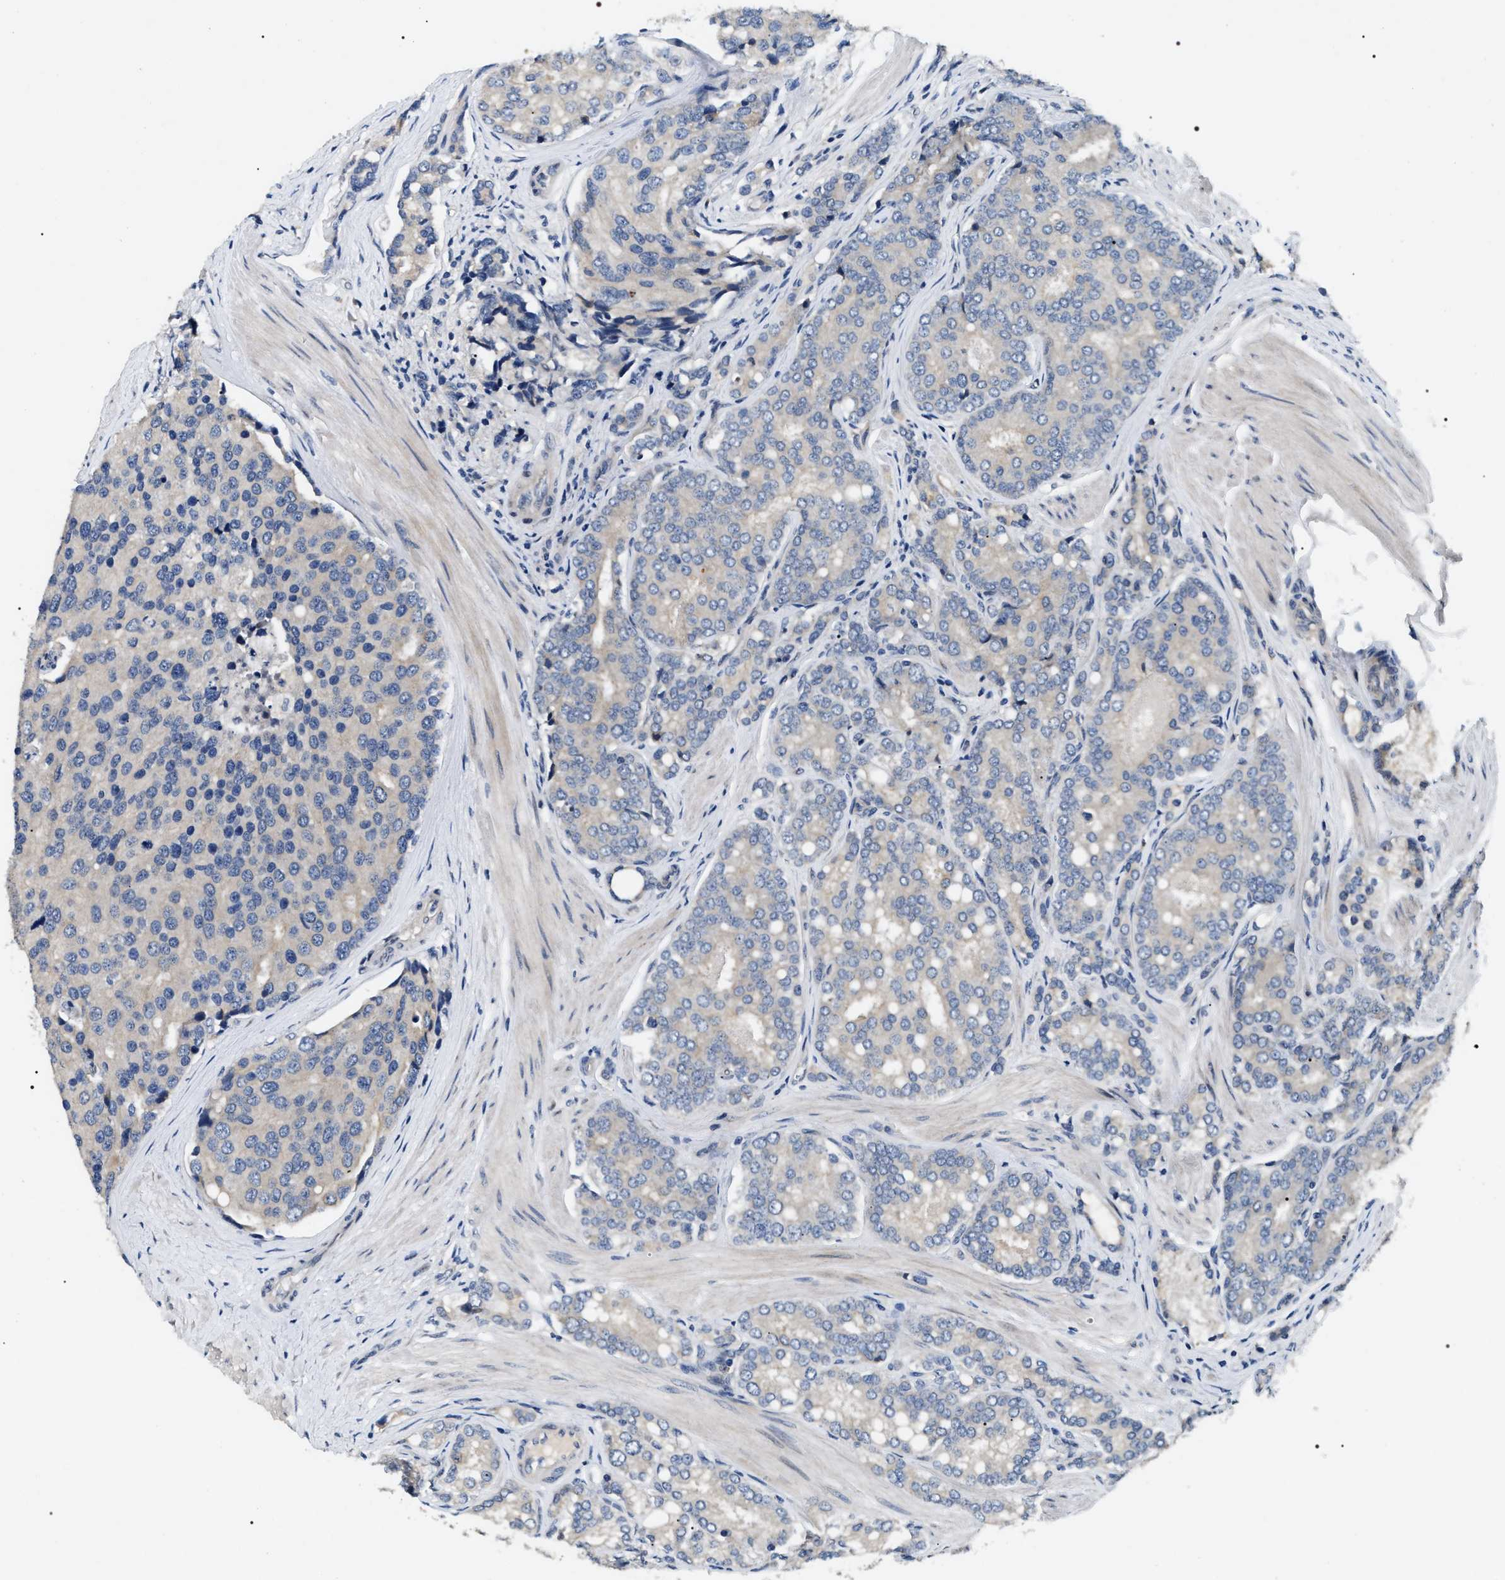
{"staining": {"intensity": "negative", "quantity": "none", "location": "none"}, "tissue": "prostate cancer", "cell_type": "Tumor cells", "image_type": "cancer", "snomed": [{"axis": "morphology", "description": "Adenocarcinoma, High grade"}, {"axis": "topography", "description": "Prostate"}], "caption": "The image displays no staining of tumor cells in high-grade adenocarcinoma (prostate).", "gene": "IFT81", "patient": {"sex": "male", "age": 50}}